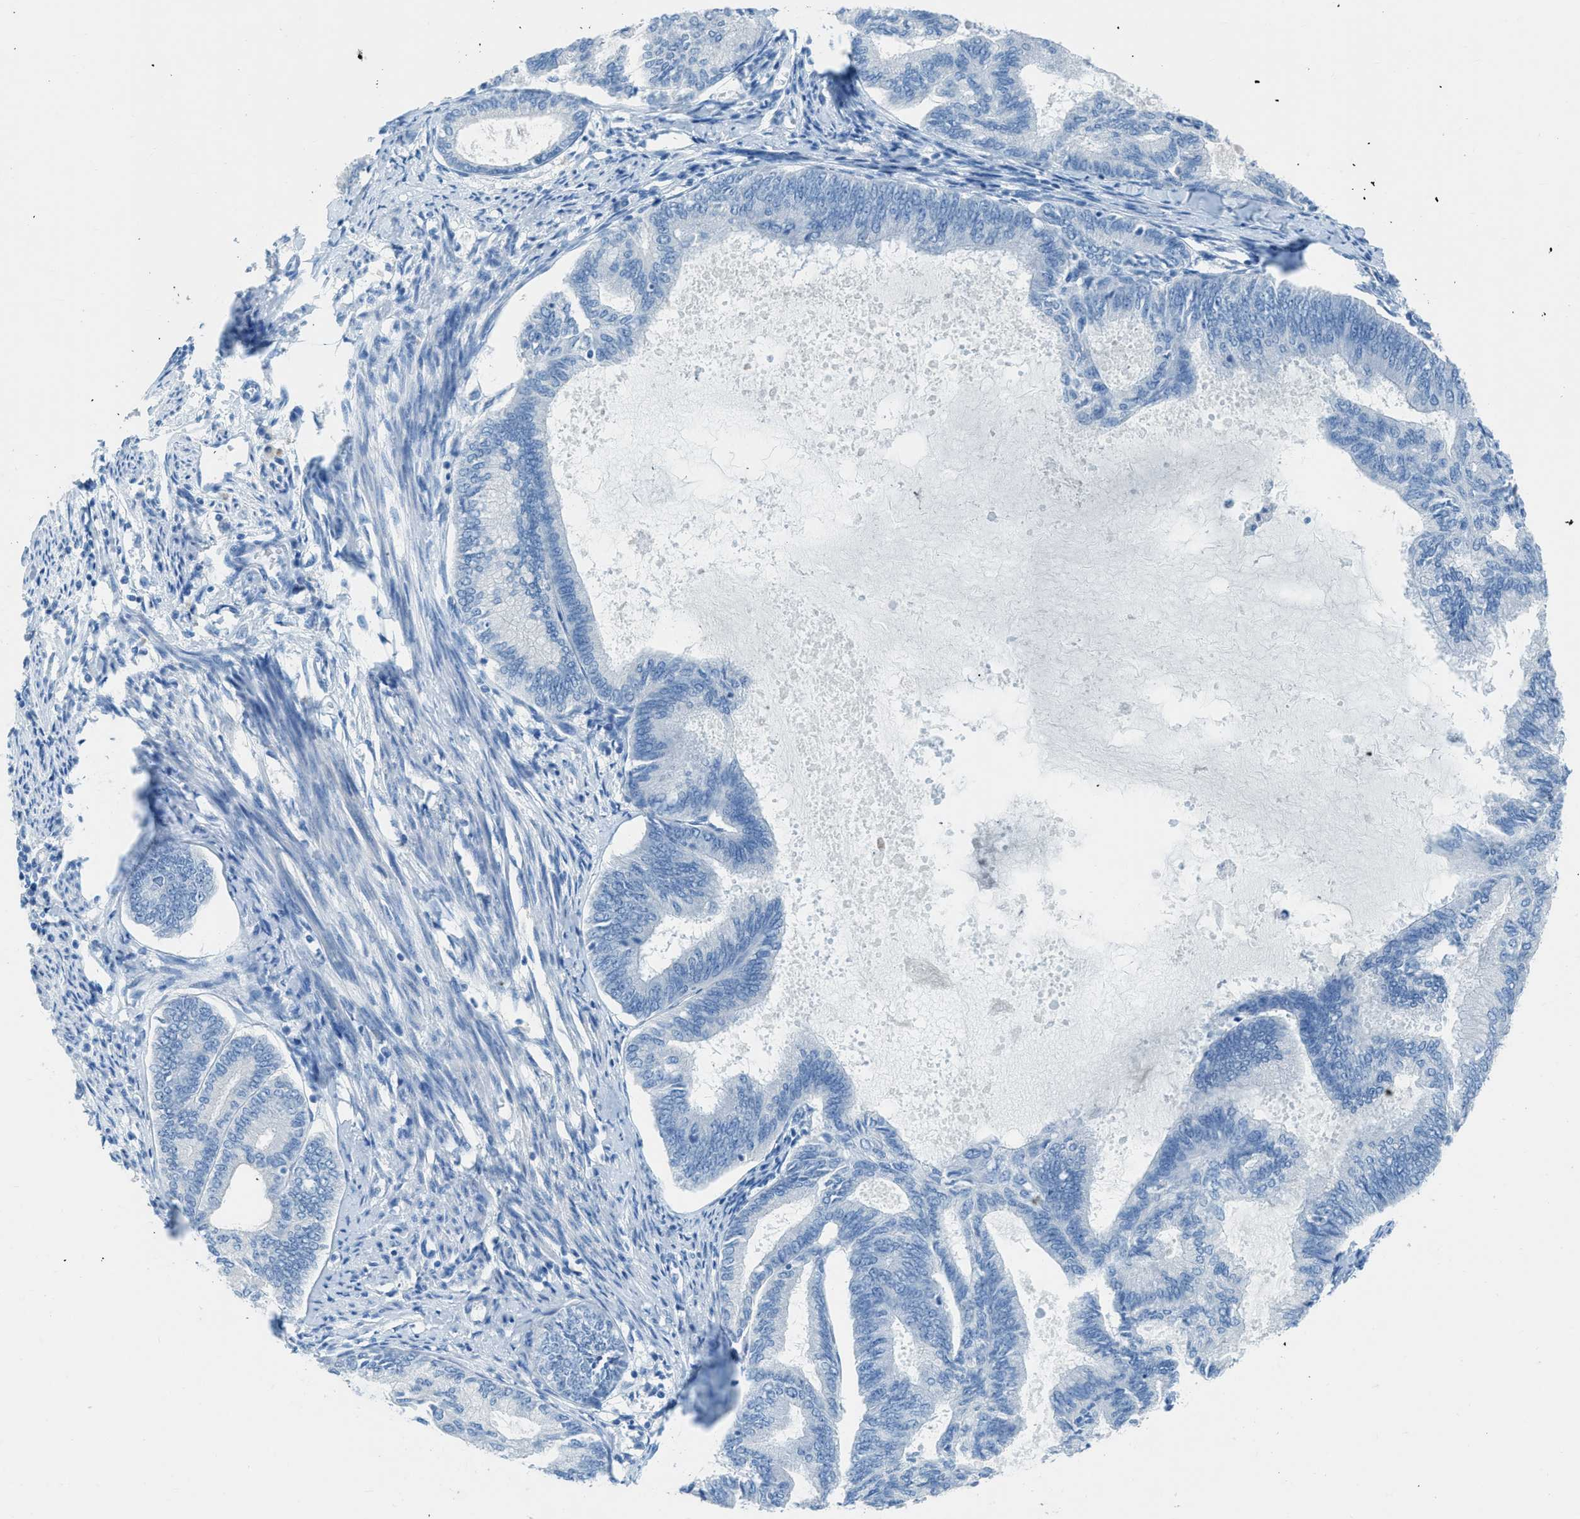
{"staining": {"intensity": "negative", "quantity": "none", "location": "none"}, "tissue": "endometrial cancer", "cell_type": "Tumor cells", "image_type": "cancer", "snomed": [{"axis": "morphology", "description": "Adenocarcinoma, NOS"}, {"axis": "topography", "description": "Endometrium"}], "caption": "Human adenocarcinoma (endometrial) stained for a protein using immunohistochemistry displays no positivity in tumor cells.", "gene": "ACAN", "patient": {"sex": "female", "age": 86}}